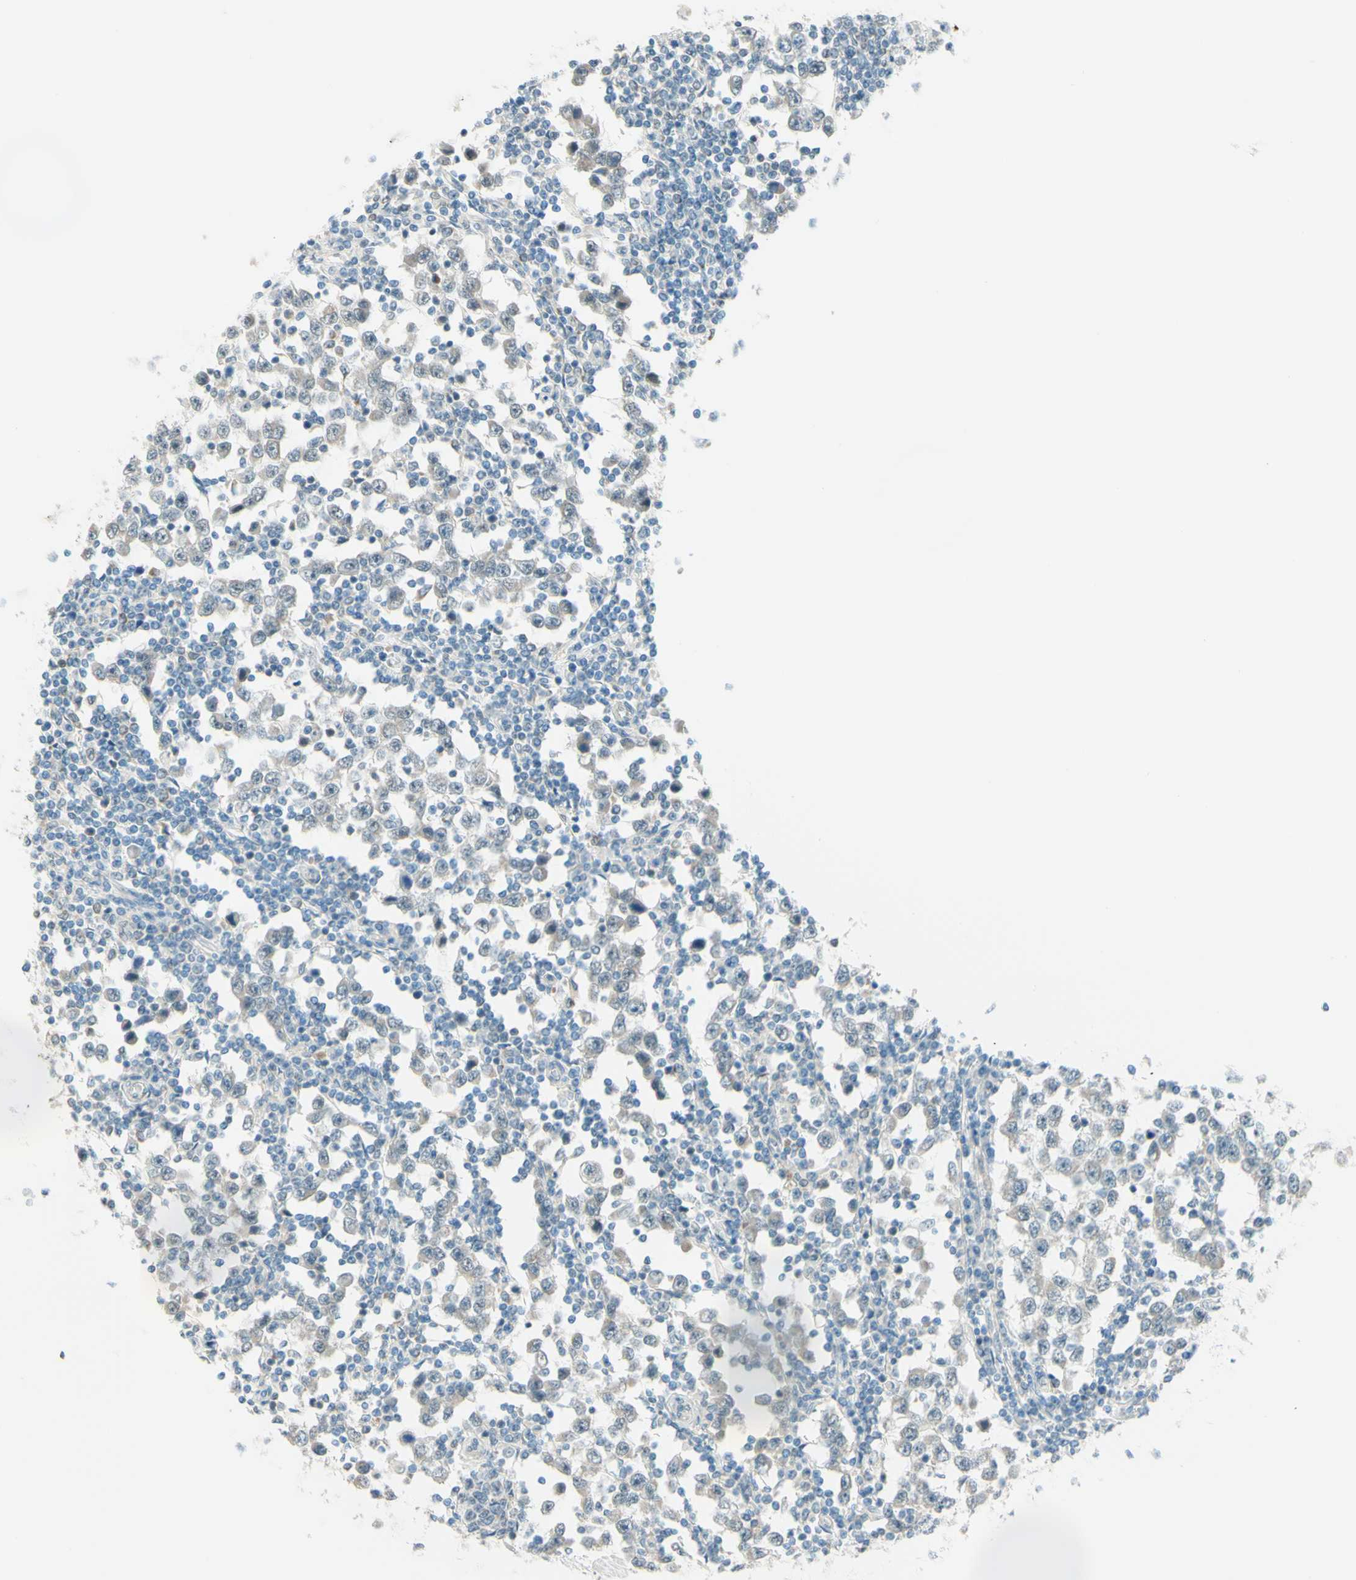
{"staining": {"intensity": "negative", "quantity": "none", "location": "none"}, "tissue": "testis cancer", "cell_type": "Tumor cells", "image_type": "cancer", "snomed": [{"axis": "morphology", "description": "Seminoma, NOS"}, {"axis": "topography", "description": "Testis"}], "caption": "Tumor cells show no significant protein positivity in testis cancer (seminoma). The staining was performed using DAB to visualize the protein expression in brown, while the nuclei were stained in blue with hematoxylin (Magnification: 20x).", "gene": "JPH1", "patient": {"sex": "male", "age": 65}}